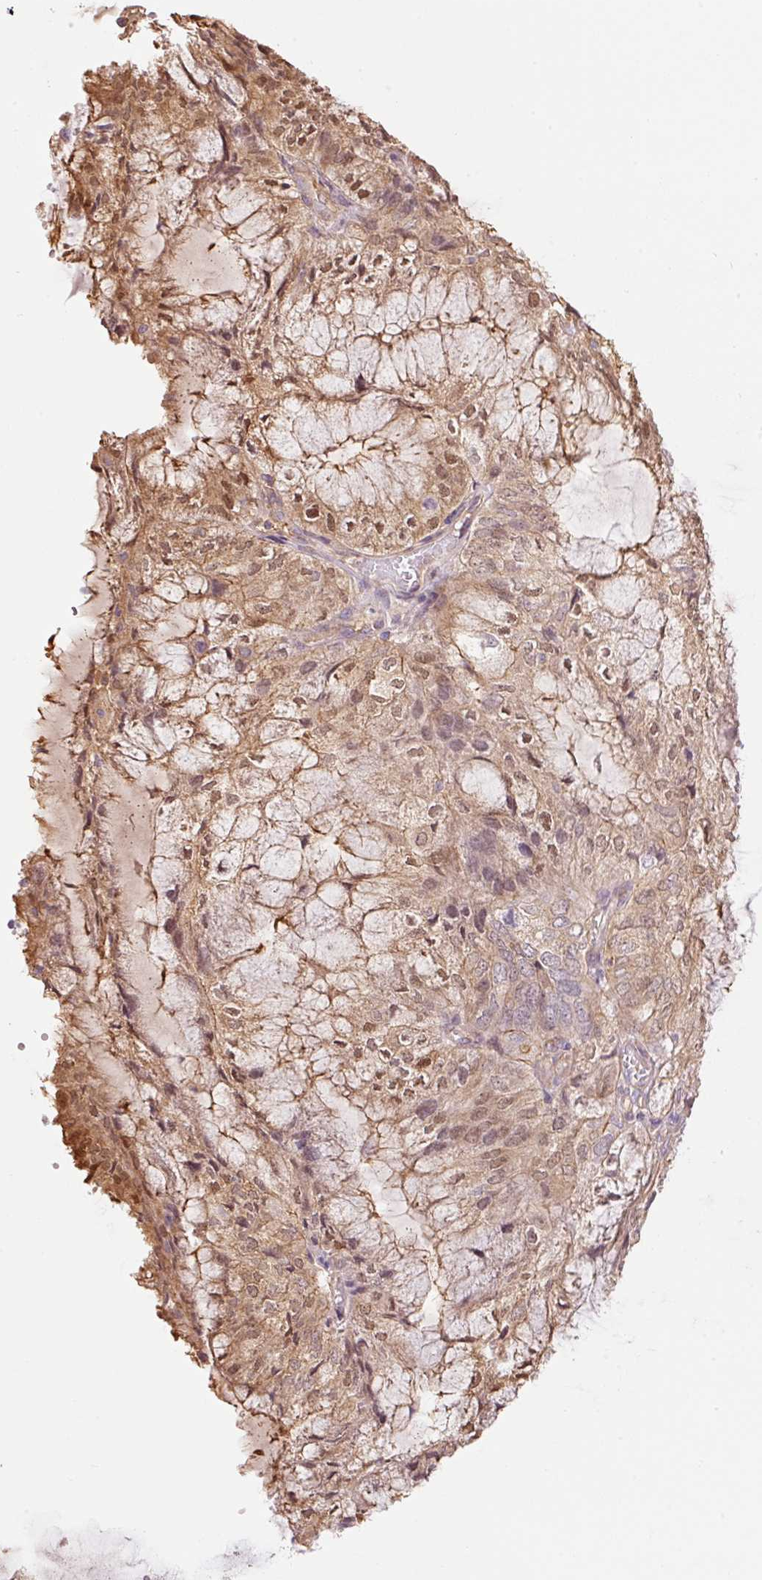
{"staining": {"intensity": "moderate", "quantity": ">75%", "location": "cytoplasmic/membranous,nuclear"}, "tissue": "endometrial cancer", "cell_type": "Tumor cells", "image_type": "cancer", "snomed": [{"axis": "morphology", "description": "Adenocarcinoma, NOS"}, {"axis": "topography", "description": "Endometrium"}], "caption": "Protein expression analysis of endometrial adenocarcinoma shows moderate cytoplasmic/membranous and nuclear staining in approximately >75% of tumor cells. (Brightfield microscopy of DAB IHC at high magnification).", "gene": "PPP1R1B", "patient": {"sex": "female", "age": 81}}